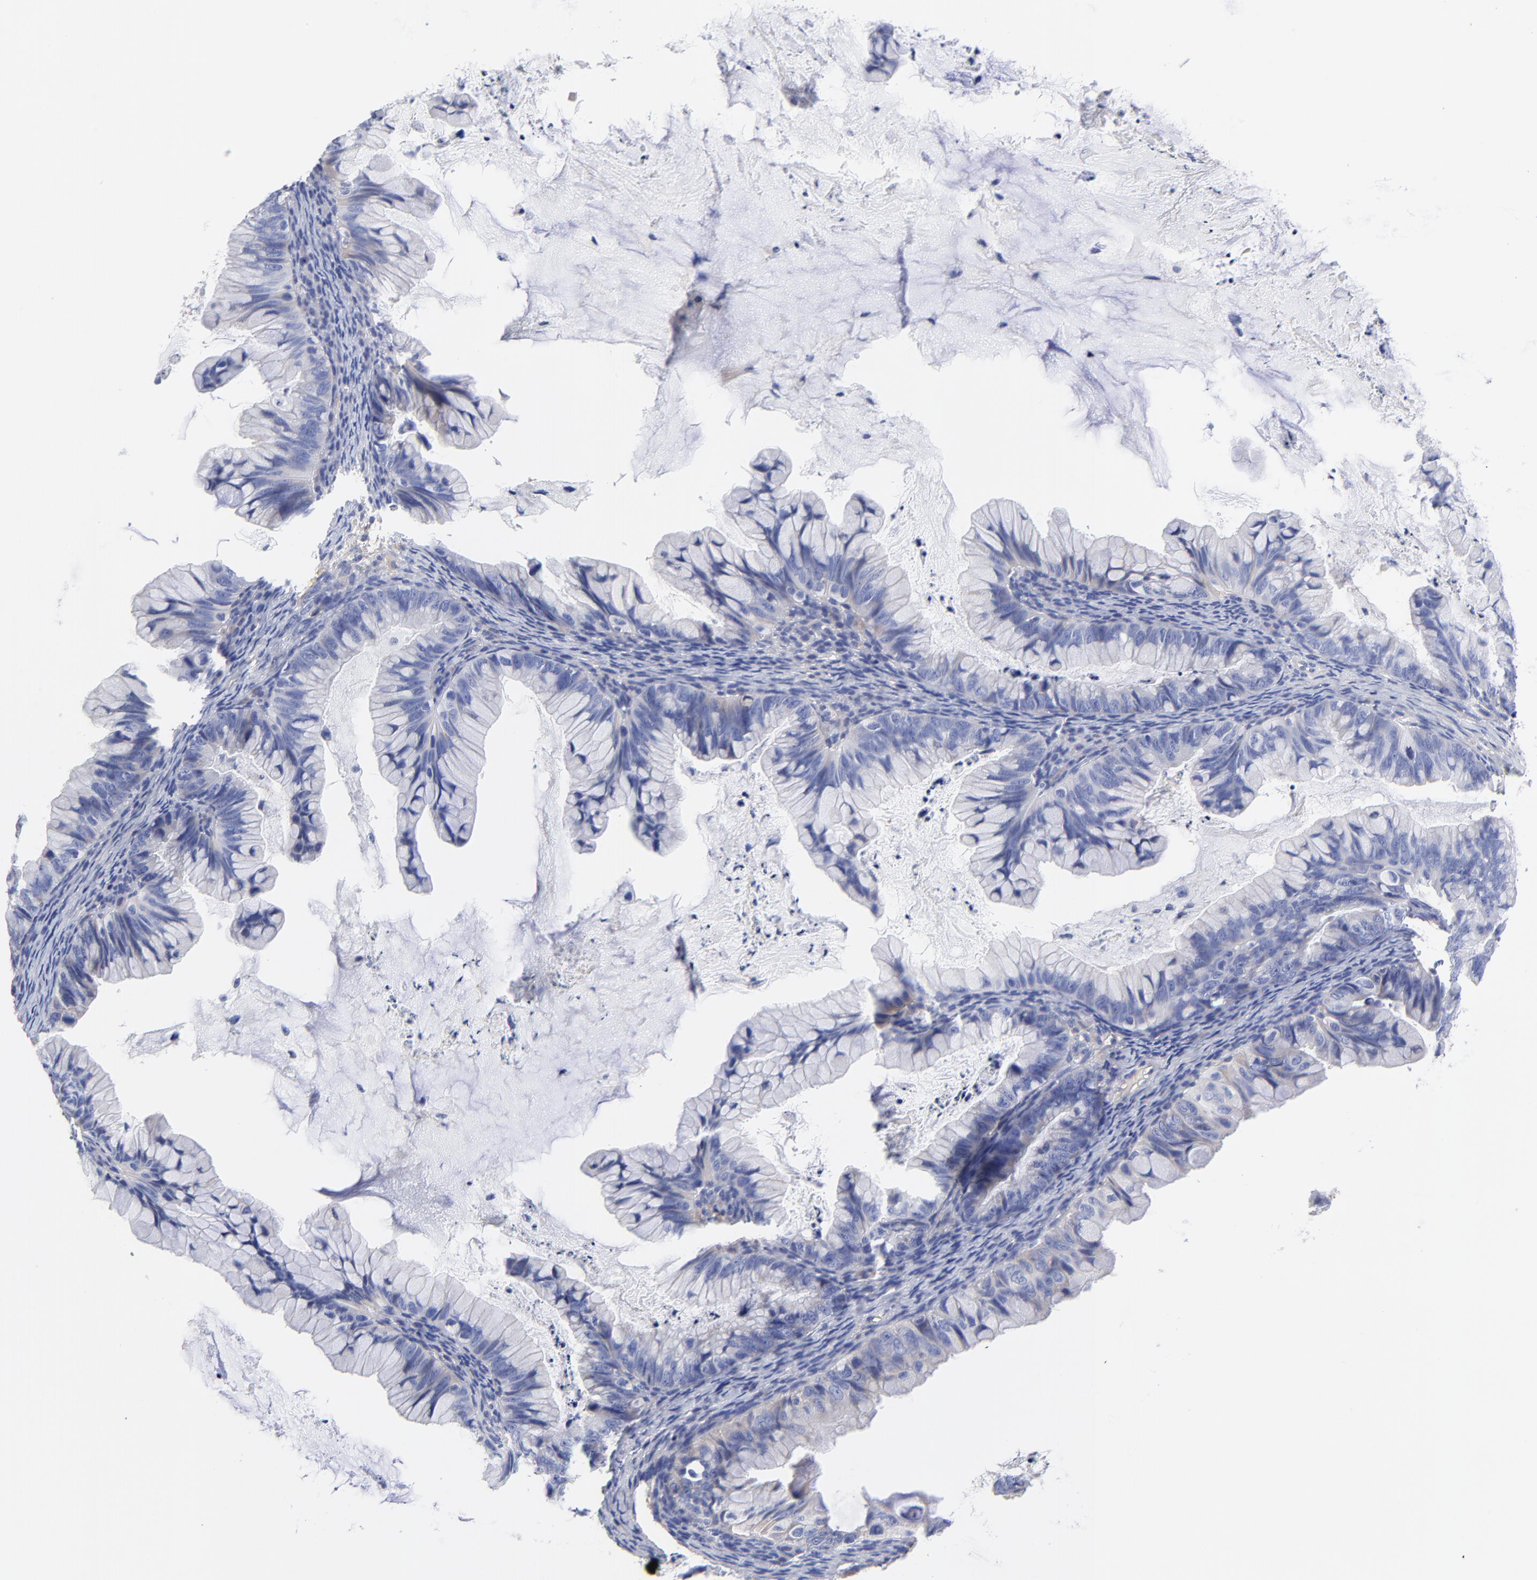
{"staining": {"intensity": "weak", "quantity": "<25%", "location": "cytoplasmic/membranous"}, "tissue": "ovarian cancer", "cell_type": "Tumor cells", "image_type": "cancer", "snomed": [{"axis": "morphology", "description": "Cystadenocarcinoma, mucinous, NOS"}, {"axis": "topography", "description": "Ovary"}], "caption": "A micrograph of human ovarian mucinous cystadenocarcinoma is negative for staining in tumor cells.", "gene": "IGLV3-10", "patient": {"sex": "female", "age": 36}}